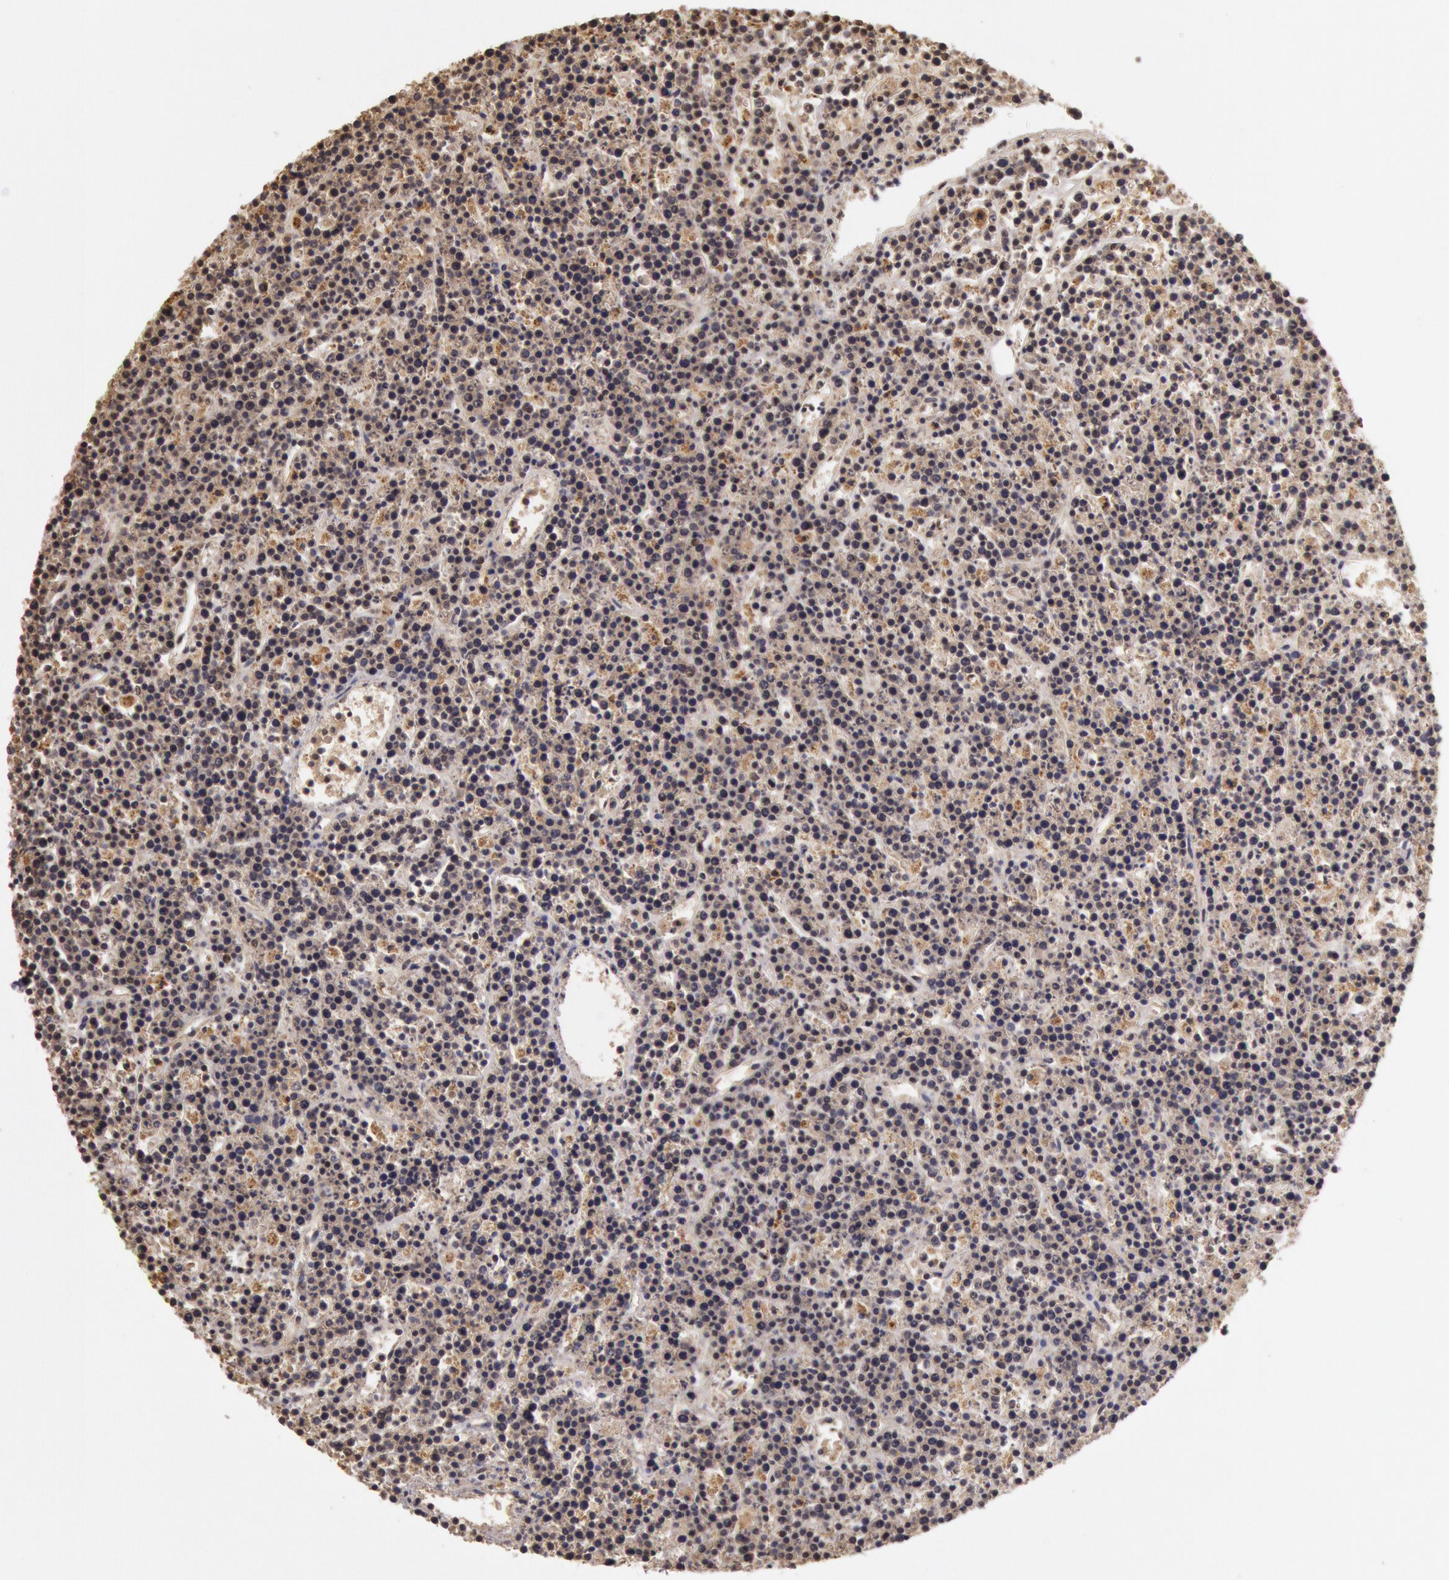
{"staining": {"intensity": "moderate", "quantity": "25%-75%", "location": "nuclear"}, "tissue": "lymphoma", "cell_type": "Tumor cells", "image_type": "cancer", "snomed": [{"axis": "morphology", "description": "Malignant lymphoma, non-Hodgkin's type, High grade"}, {"axis": "topography", "description": "Ovary"}], "caption": "This histopathology image reveals immunohistochemistry (IHC) staining of human lymphoma, with medium moderate nuclear positivity in about 25%-75% of tumor cells.", "gene": "LIG4", "patient": {"sex": "female", "age": 56}}